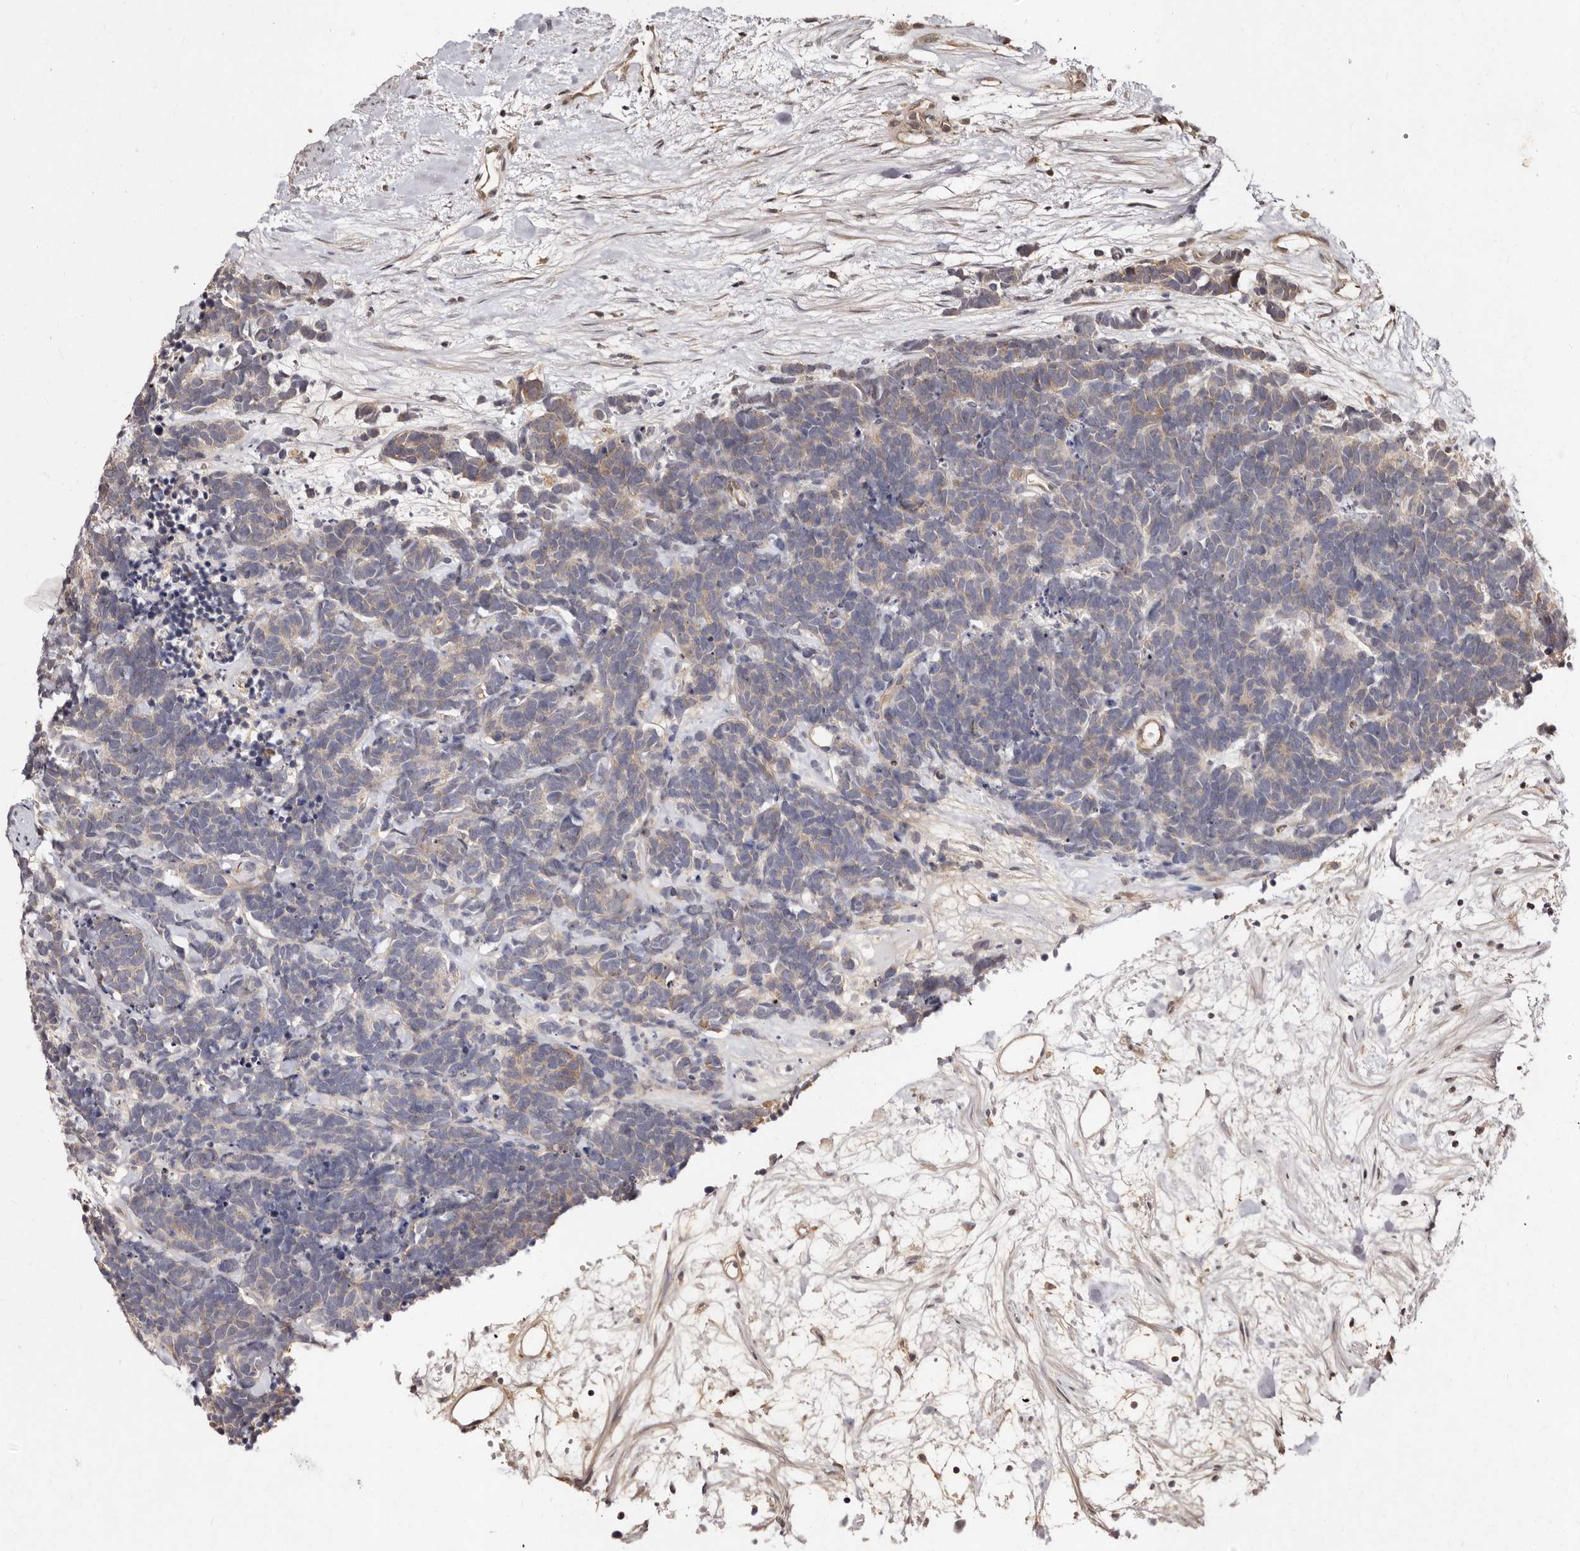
{"staining": {"intensity": "weak", "quantity": "25%-75%", "location": "cytoplasmic/membranous"}, "tissue": "carcinoid", "cell_type": "Tumor cells", "image_type": "cancer", "snomed": [{"axis": "morphology", "description": "Carcinoma, NOS"}, {"axis": "morphology", "description": "Carcinoid, malignant, NOS"}, {"axis": "topography", "description": "Urinary bladder"}], "caption": "Carcinoid tissue reveals weak cytoplasmic/membranous staining in approximately 25%-75% of tumor cells, visualized by immunohistochemistry.", "gene": "LCORL", "patient": {"sex": "male", "age": 57}}